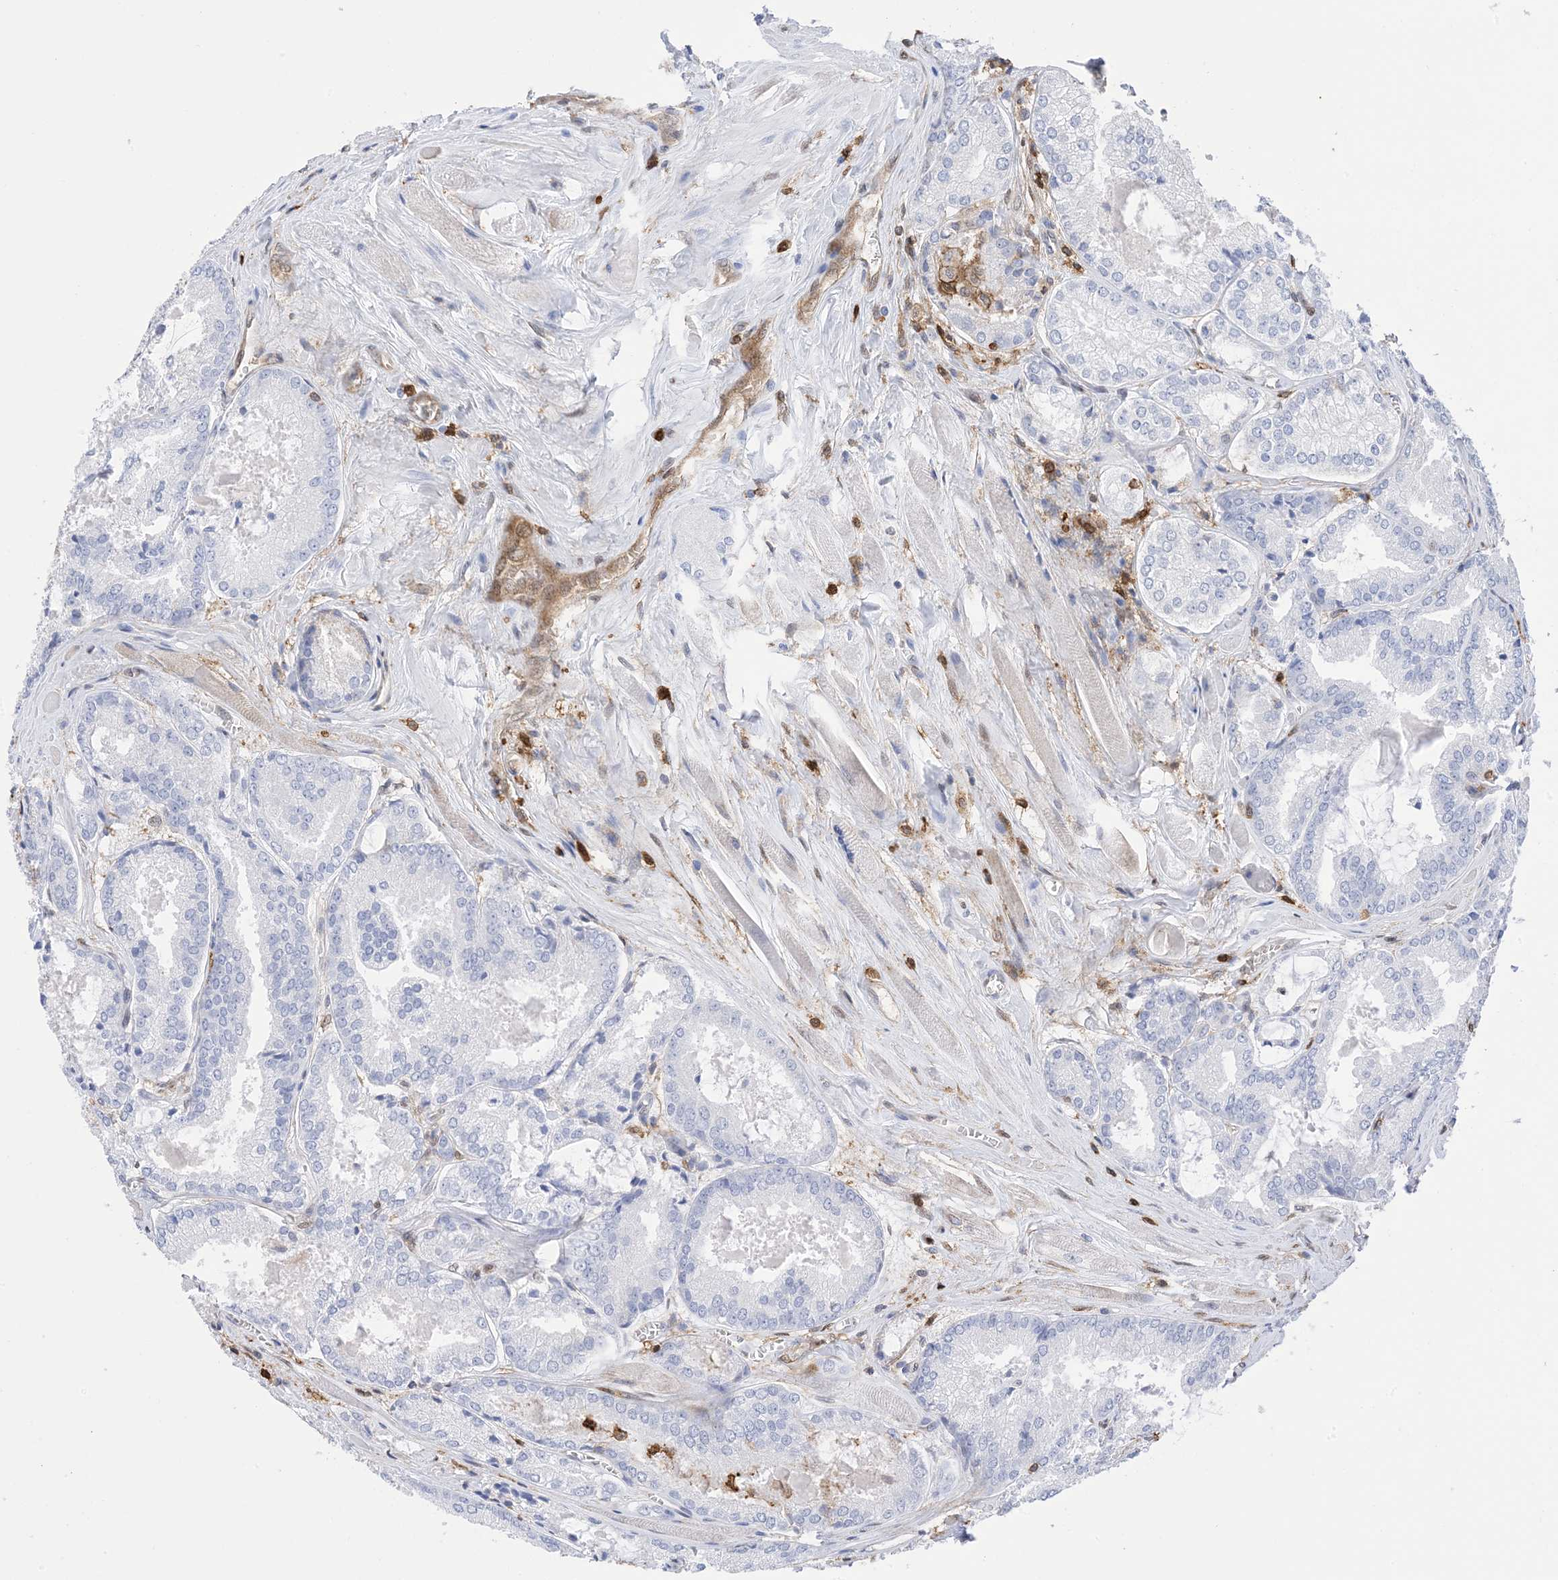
{"staining": {"intensity": "negative", "quantity": "none", "location": "none"}, "tissue": "prostate cancer", "cell_type": "Tumor cells", "image_type": "cancer", "snomed": [{"axis": "morphology", "description": "Adenocarcinoma, Low grade"}, {"axis": "topography", "description": "Prostate"}], "caption": "Immunohistochemistry (IHC) of low-grade adenocarcinoma (prostate) shows no positivity in tumor cells. (Stains: DAB (3,3'-diaminobenzidine) immunohistochemistry with hematoxylin counter stain, Microscopy: brightfield microscopy at high magnification).", "gene": "ANXA1", "patient": {"sex": "male", "age": 67}}